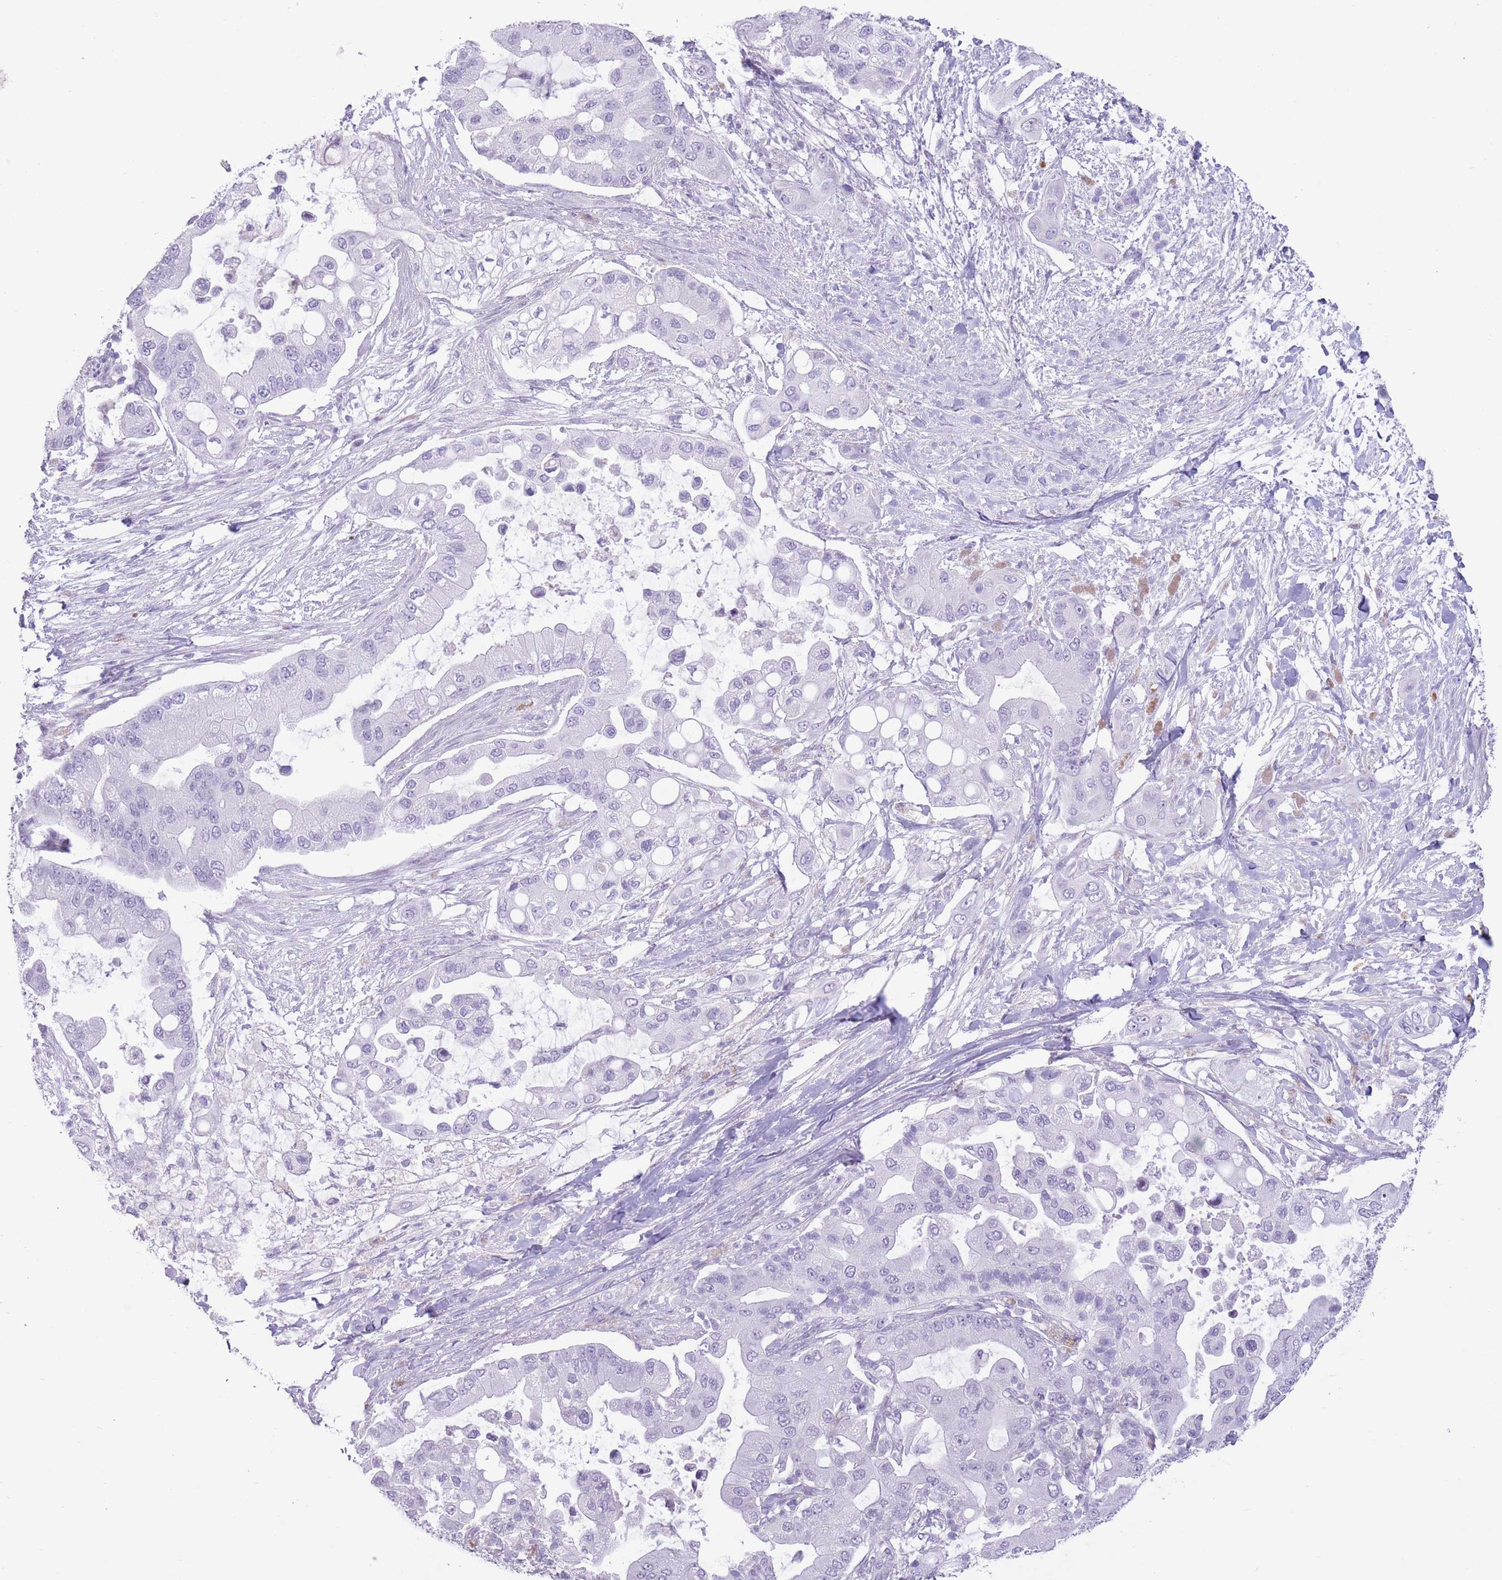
{"staining": {"intensity": "negative", "quantity": "none", "location": "none"}, "tissue": "pancreatic cancer", "cell_type": "Tumor cells", "image_type": "cancer", "snomed": [{"axis": "morphology", "description": "Adenocarcinoma, NOS"}, {"axis": "topography", "description": "Pancreas"}], "caption": "This is an IHC photomicrograph of human pancreatic cancer (adenocarcinoma). There is no expression in tumor cells.", "gene": "WDR70", "patient": {"sex": "male", "age": 57}}